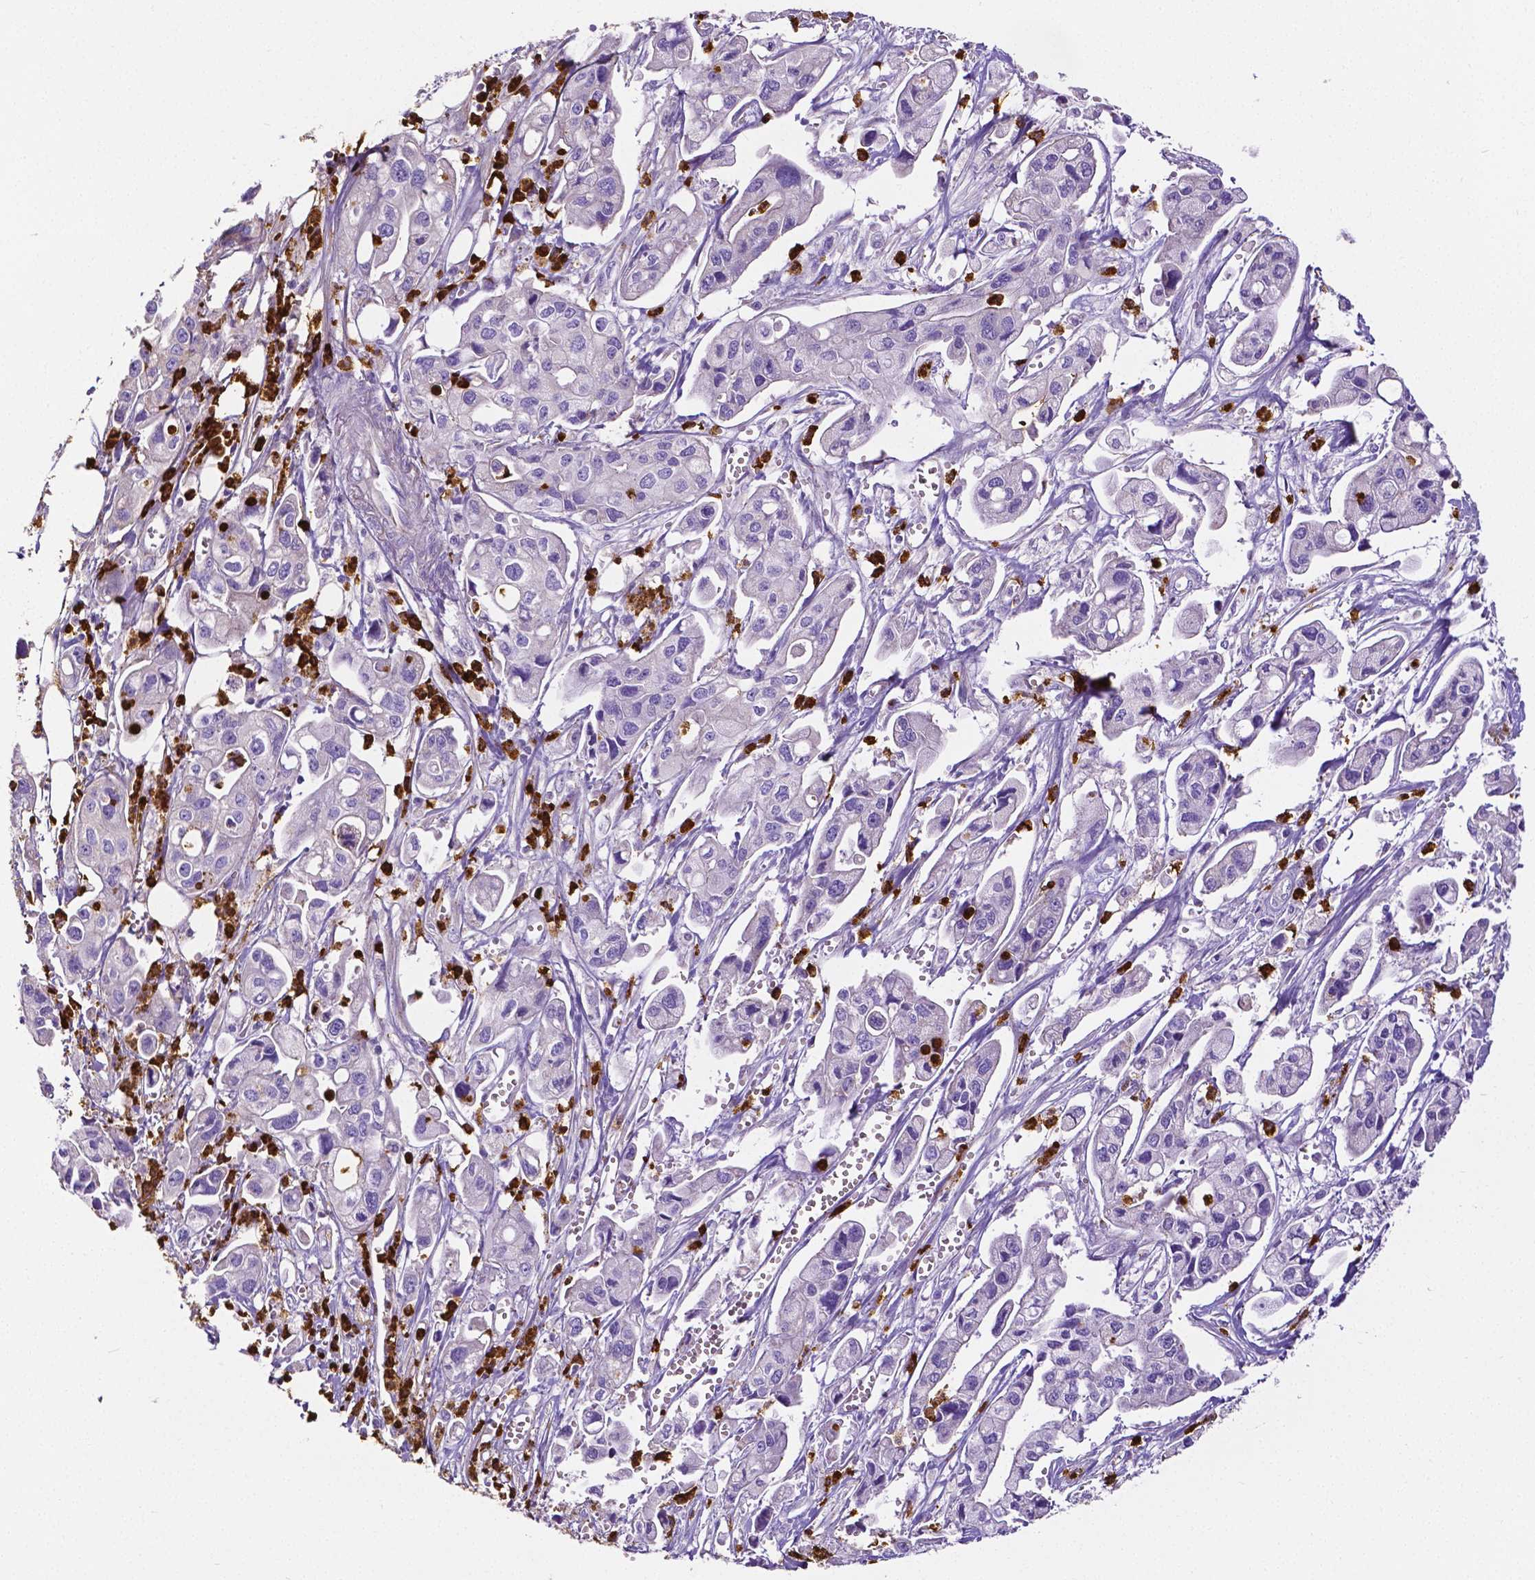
{"staining": {"intensity": "negative", "quantity": "none", "location": "none"}, "tissue": "pancreatic cancer", "cell_type": "Tumor cells", "image_type": "cancer", "snomed": [{"axis": "morphology", "description": "Adenocarcinoma, NOS"}, {"axis": "topography", "description": "Pancreas"}], "caption": "An image of pancreatic cancer (adenocarcinoma) stained for a protein shows no brown staining in tumor cells.", "gene": "MMP9", "patient": {"sex": "male", "age": 70}}